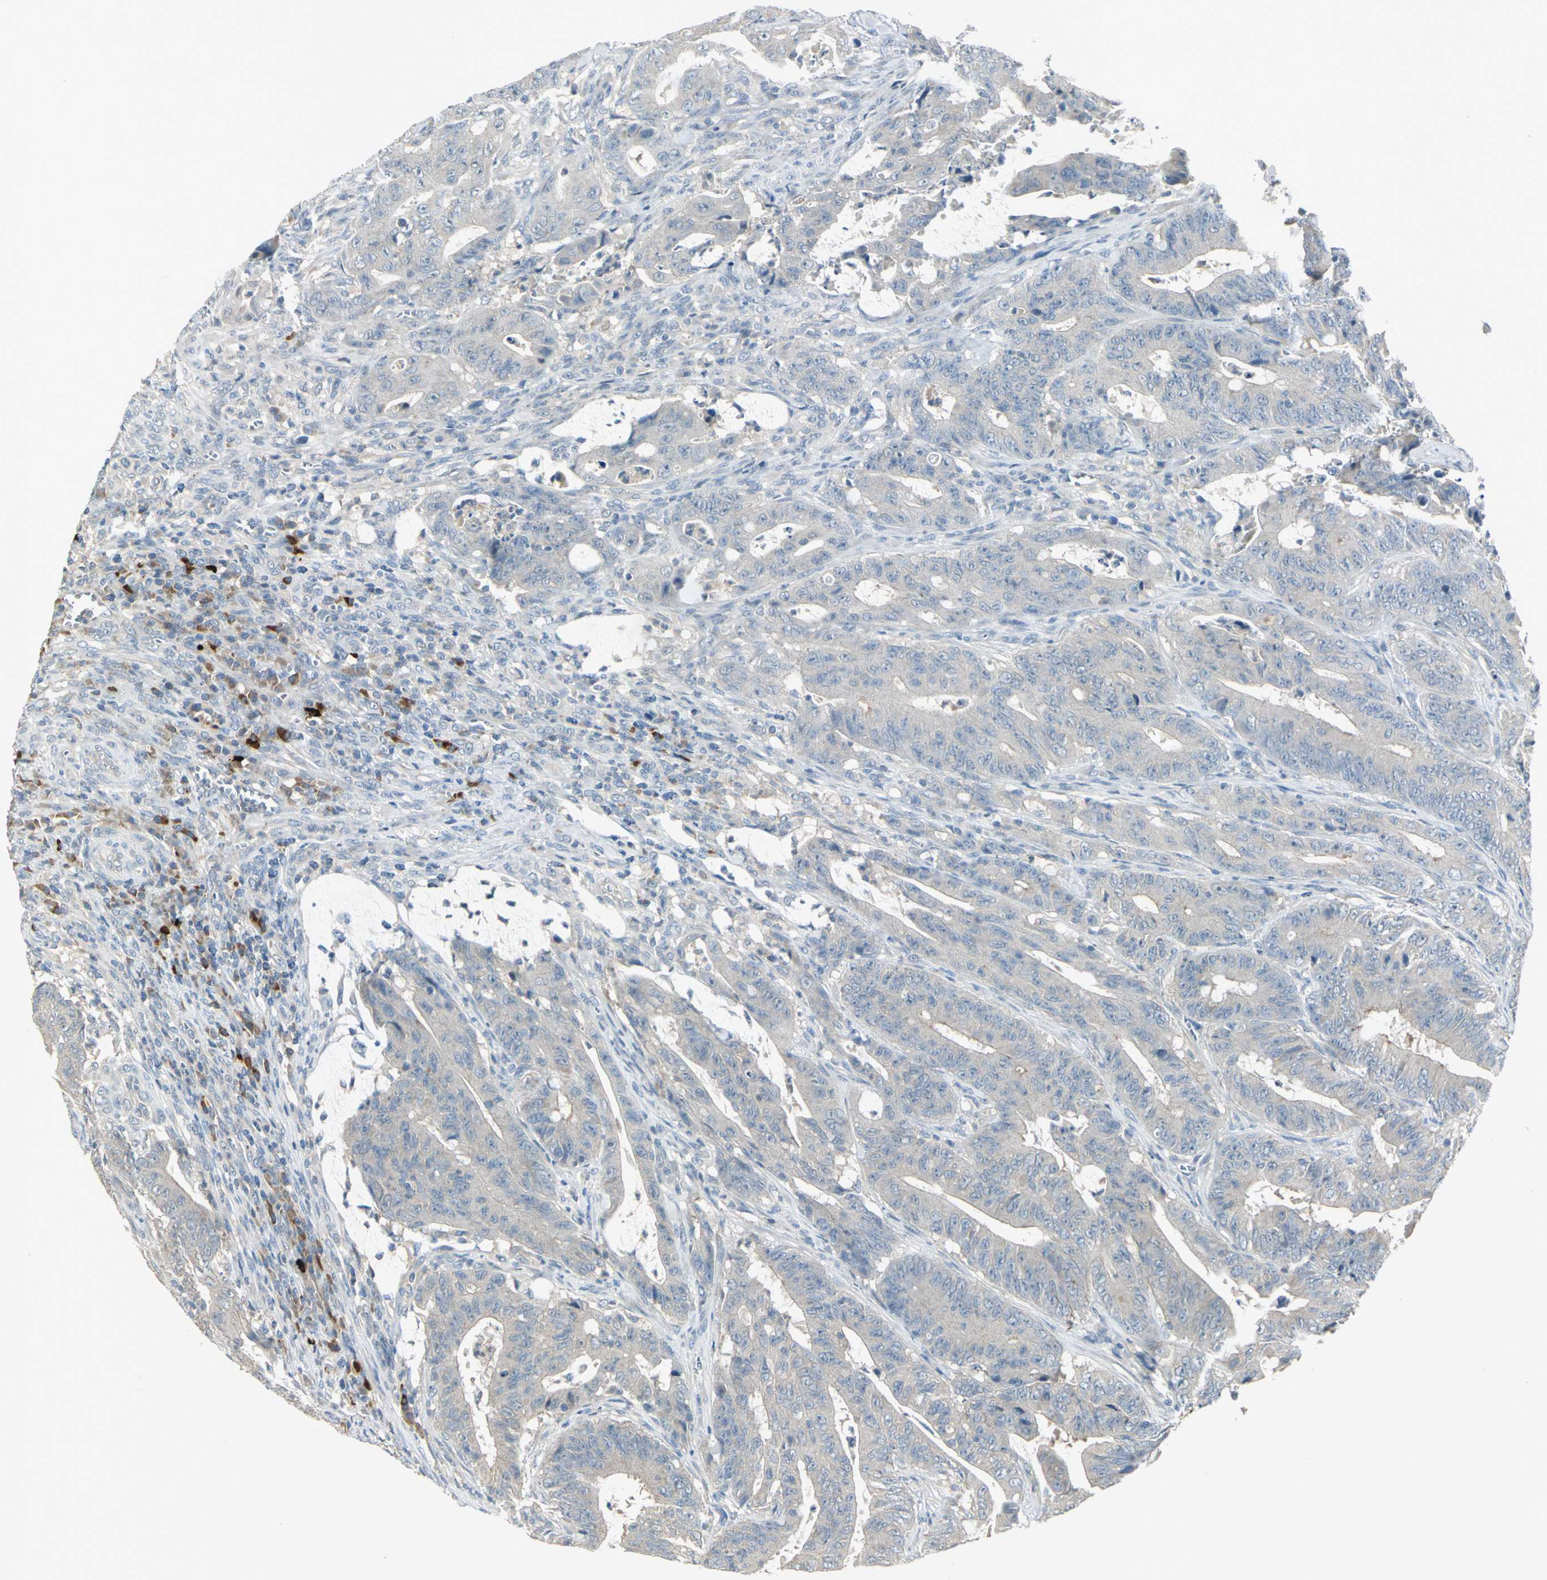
{"staining": {"intensity": "negative", "quantity": "none", "location": "none"}, "tissue": "colorectal cancer", "cell_type": "Tumor cells", "image_type": "cancer", "snomed": [{"axis": "morphology", "description": "Adenocarcinoma, NOS"}, {"axis": "topography", "description": "Colon"}], "caption": "Immunohistochemistry (IHC) of human colorectal cancer (adenocarcinoma) displays no expression in tumor cells.", "gene": "PROC", "patient": {"sex": "male", "age": 45}}